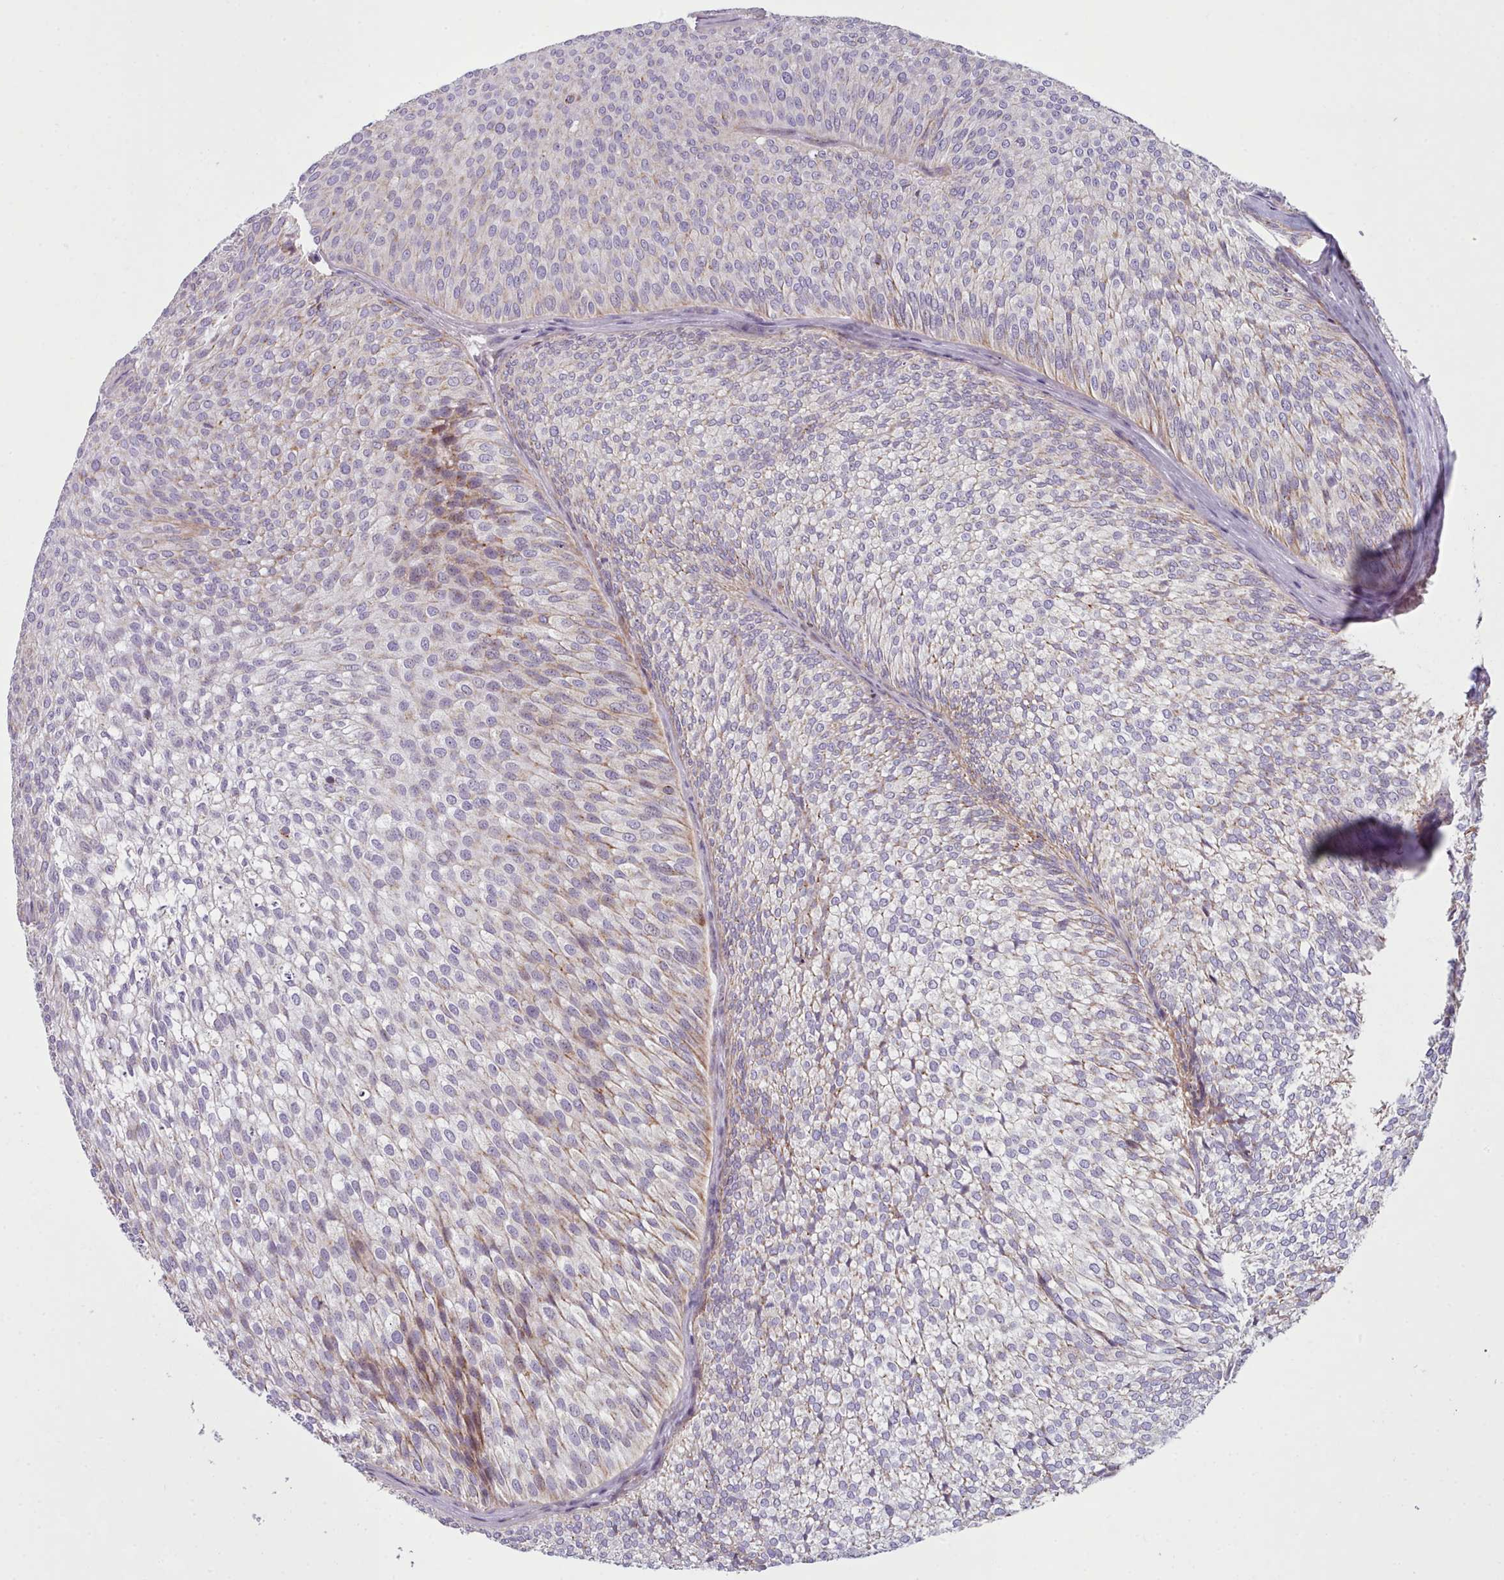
{"staining": {"intensity": "weak", "quantity": "<25%", "location": "cytoplasmic/membranous"}, "tissue": "urothelial cancer", "cell_type": "Tumor cells", "image_type": "cancer", "snomed": [{"axis": "morphology", "description": "Urothelial carcinoma, Low grade"}, {"axis": "topography", "description": "Urinary bladder"}], "caption": "High power microscopy photomicrograph of an IHC micrograph of urothelial cancer, revealing no significant expression in tumor cells. Nuclei are stained in blue.", "gene": "SLC52A3", "patient": {"sex": "male", "age": 91}}